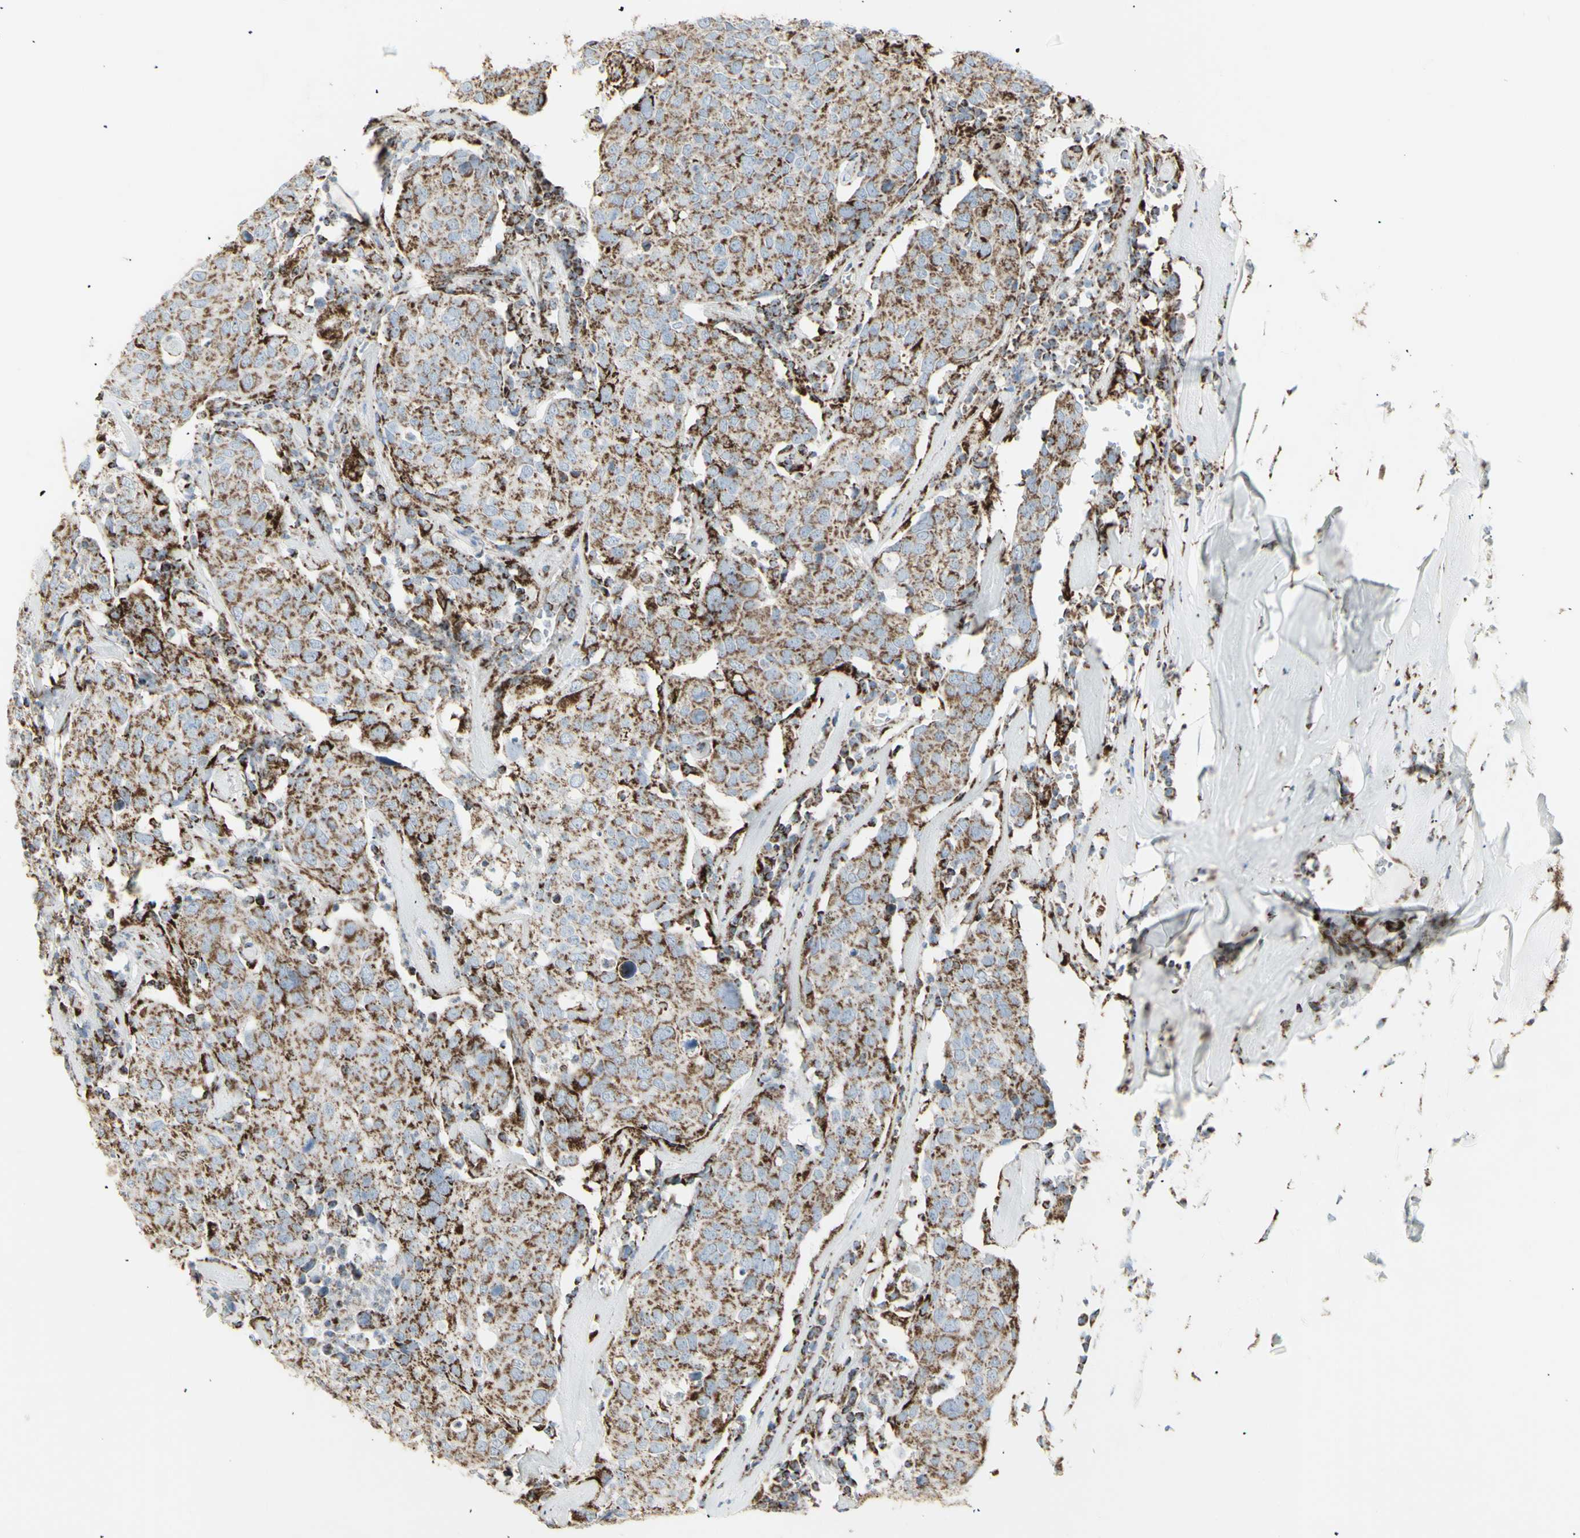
{"staining": {"intensity": "moderate", "quantity": ">75%", "location": "cytoplasmic/membranous"}, "tissue": "head and neck cancer", "cell_type": "Tumor cells", "image_type": "cancer", "snomed": [{"axis": "morphology", "description": "Adenocarcinoma, NOS"}, {"axis": "topography", "description": "Salivary gland"}, {"axis": "topography", "description": "Head-Neck"}], "caption": "Head and neck cancer tissue displays moderate cytoplasmic/membranous expression in approximately >75% of tumor cells Immunohistochemistry (ihc) stains the protein in brown and the nuclei are stained blue.", "gene": "PLGRKT", "patient": {"sex": "female", "age": 65}}